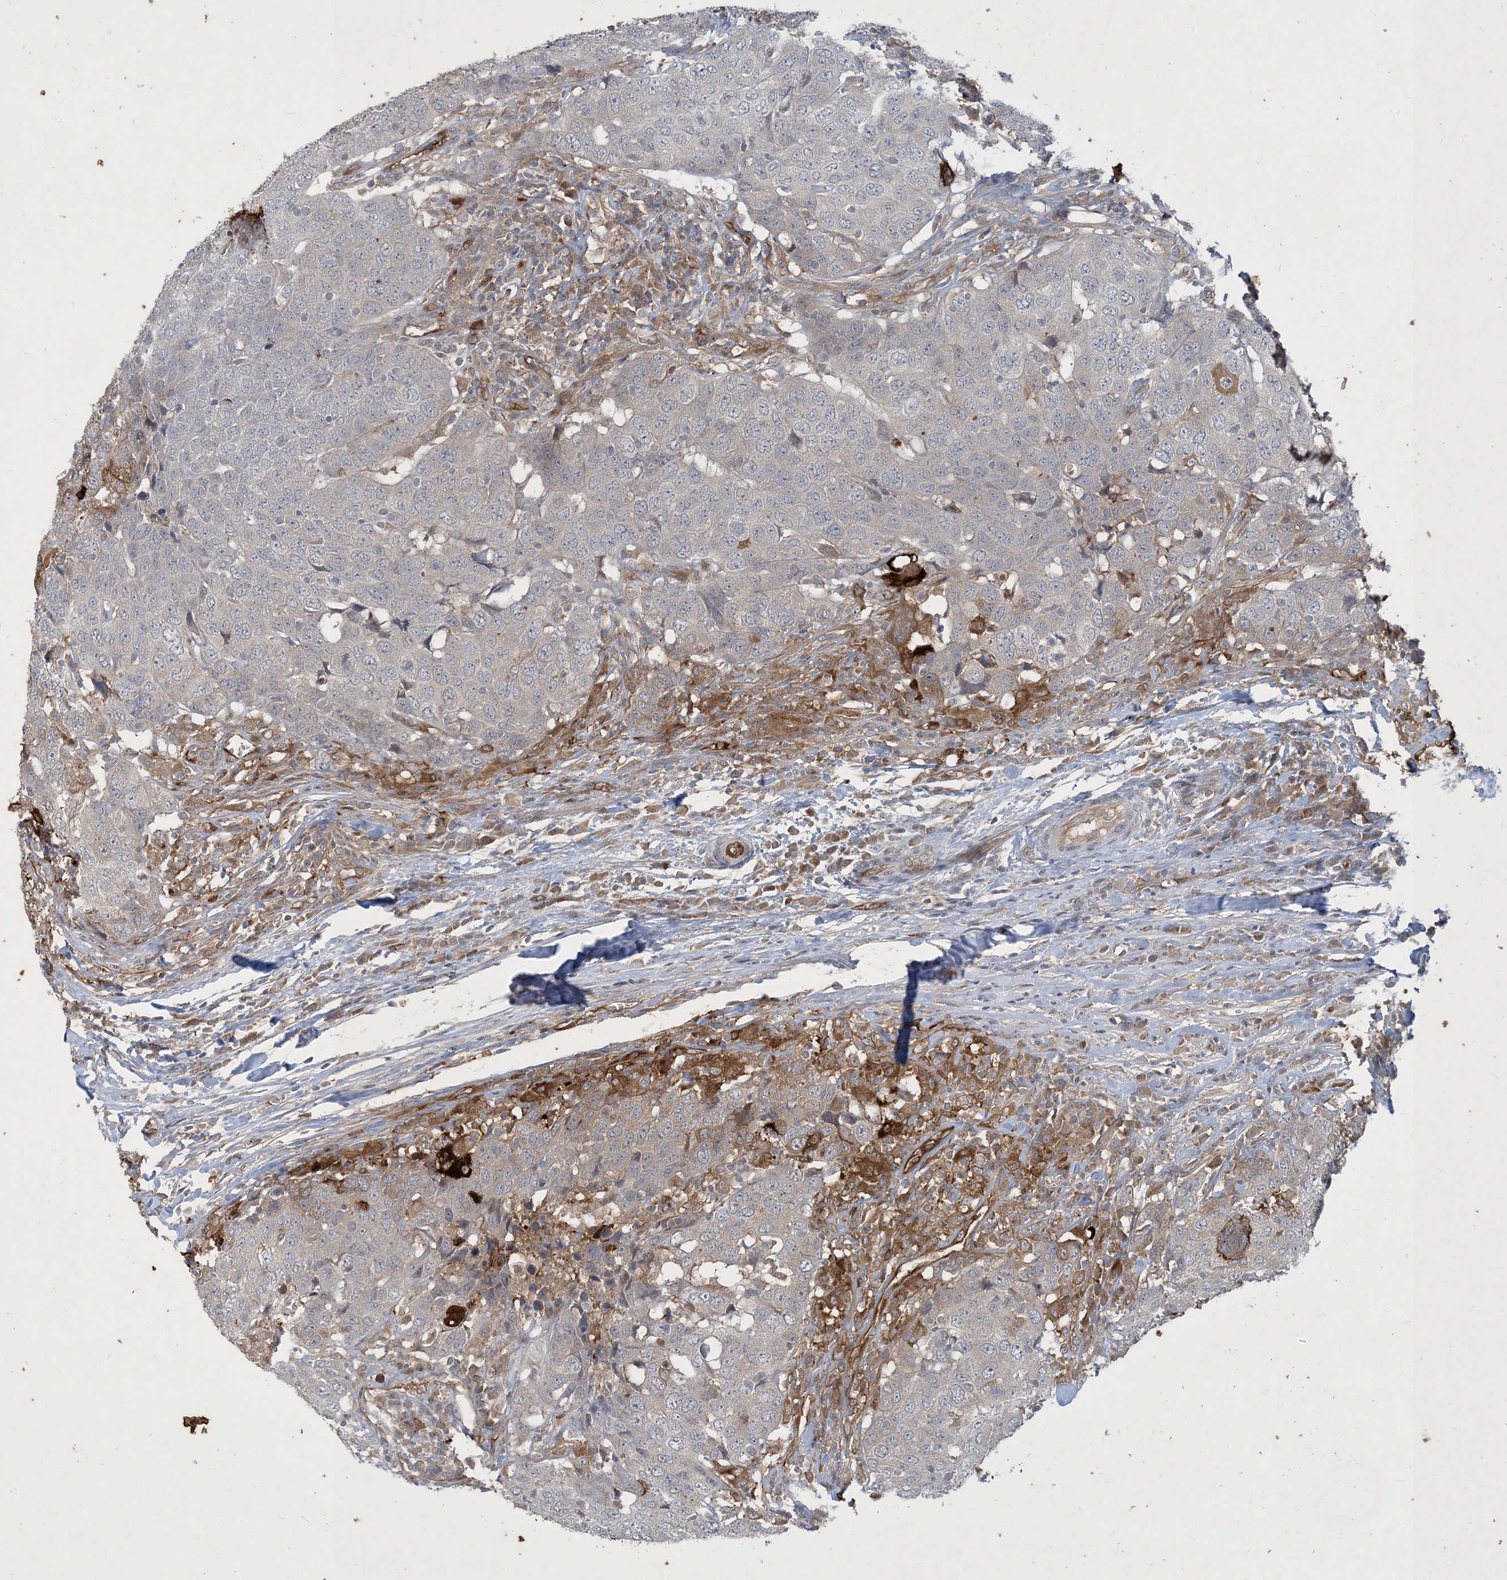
{"staining": {"intensity": "weak", "quantity": "<25%", "location": "cytoplasmic/membranous"}, "tissue": "head and neck cancer", "cell_type": "Tumor cells", "image_type": "cancer", "snomed": [{"axis": "morphology", "description": "Squamous cell carcinoma, NOS"}, {"axis": "topography", "description": "Head-Neck"}], "caption": "Histopathology image shows no significant protein expression in tumor cells of head and neck cancer.", "gene": "CDS1", "patient": {"sex": "male", "age": 66}}